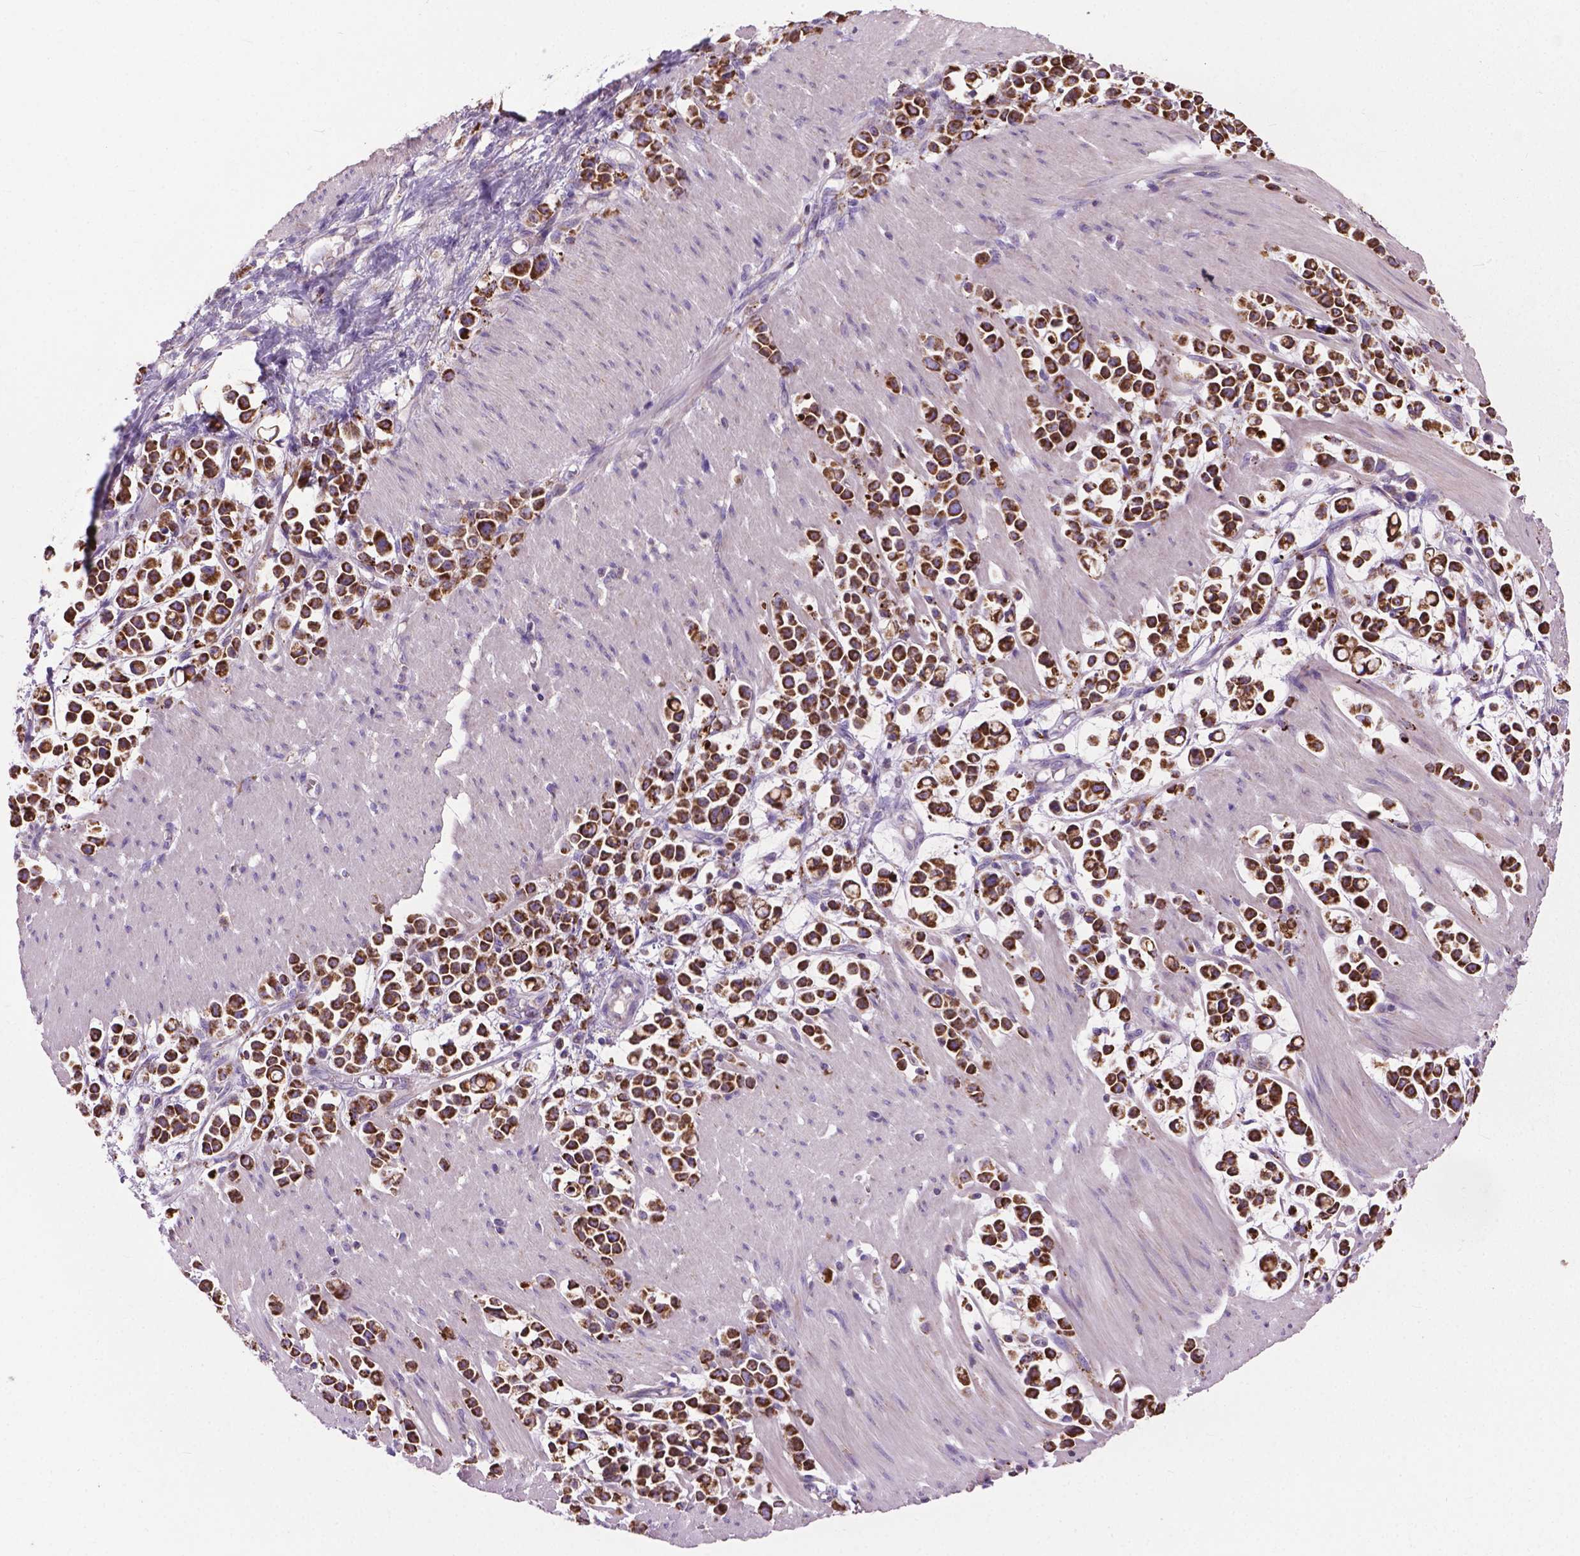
{"staining": {"intensity": "strong", "quantity": ">75%", "location": "cytoplasmic/membranous"}, "tissue": "stomach cancer", "cell_type": "Tumor cells", "image_type": "cancer", "snomed": [{"axis": "morphology", "description": "Adenocarcinoma, NOS"}, {"axis": "topography", "description": "Stomach"}], "caption": "Strong cytoplasmic/membranous positivity is present in approximately >75% of tumor cells in adenocarcinoma (stomach). (IHC, brightfield microscopy, high magnification).", "gene": "VDAC1", "patient": {"sex": "male", "age": 82}}